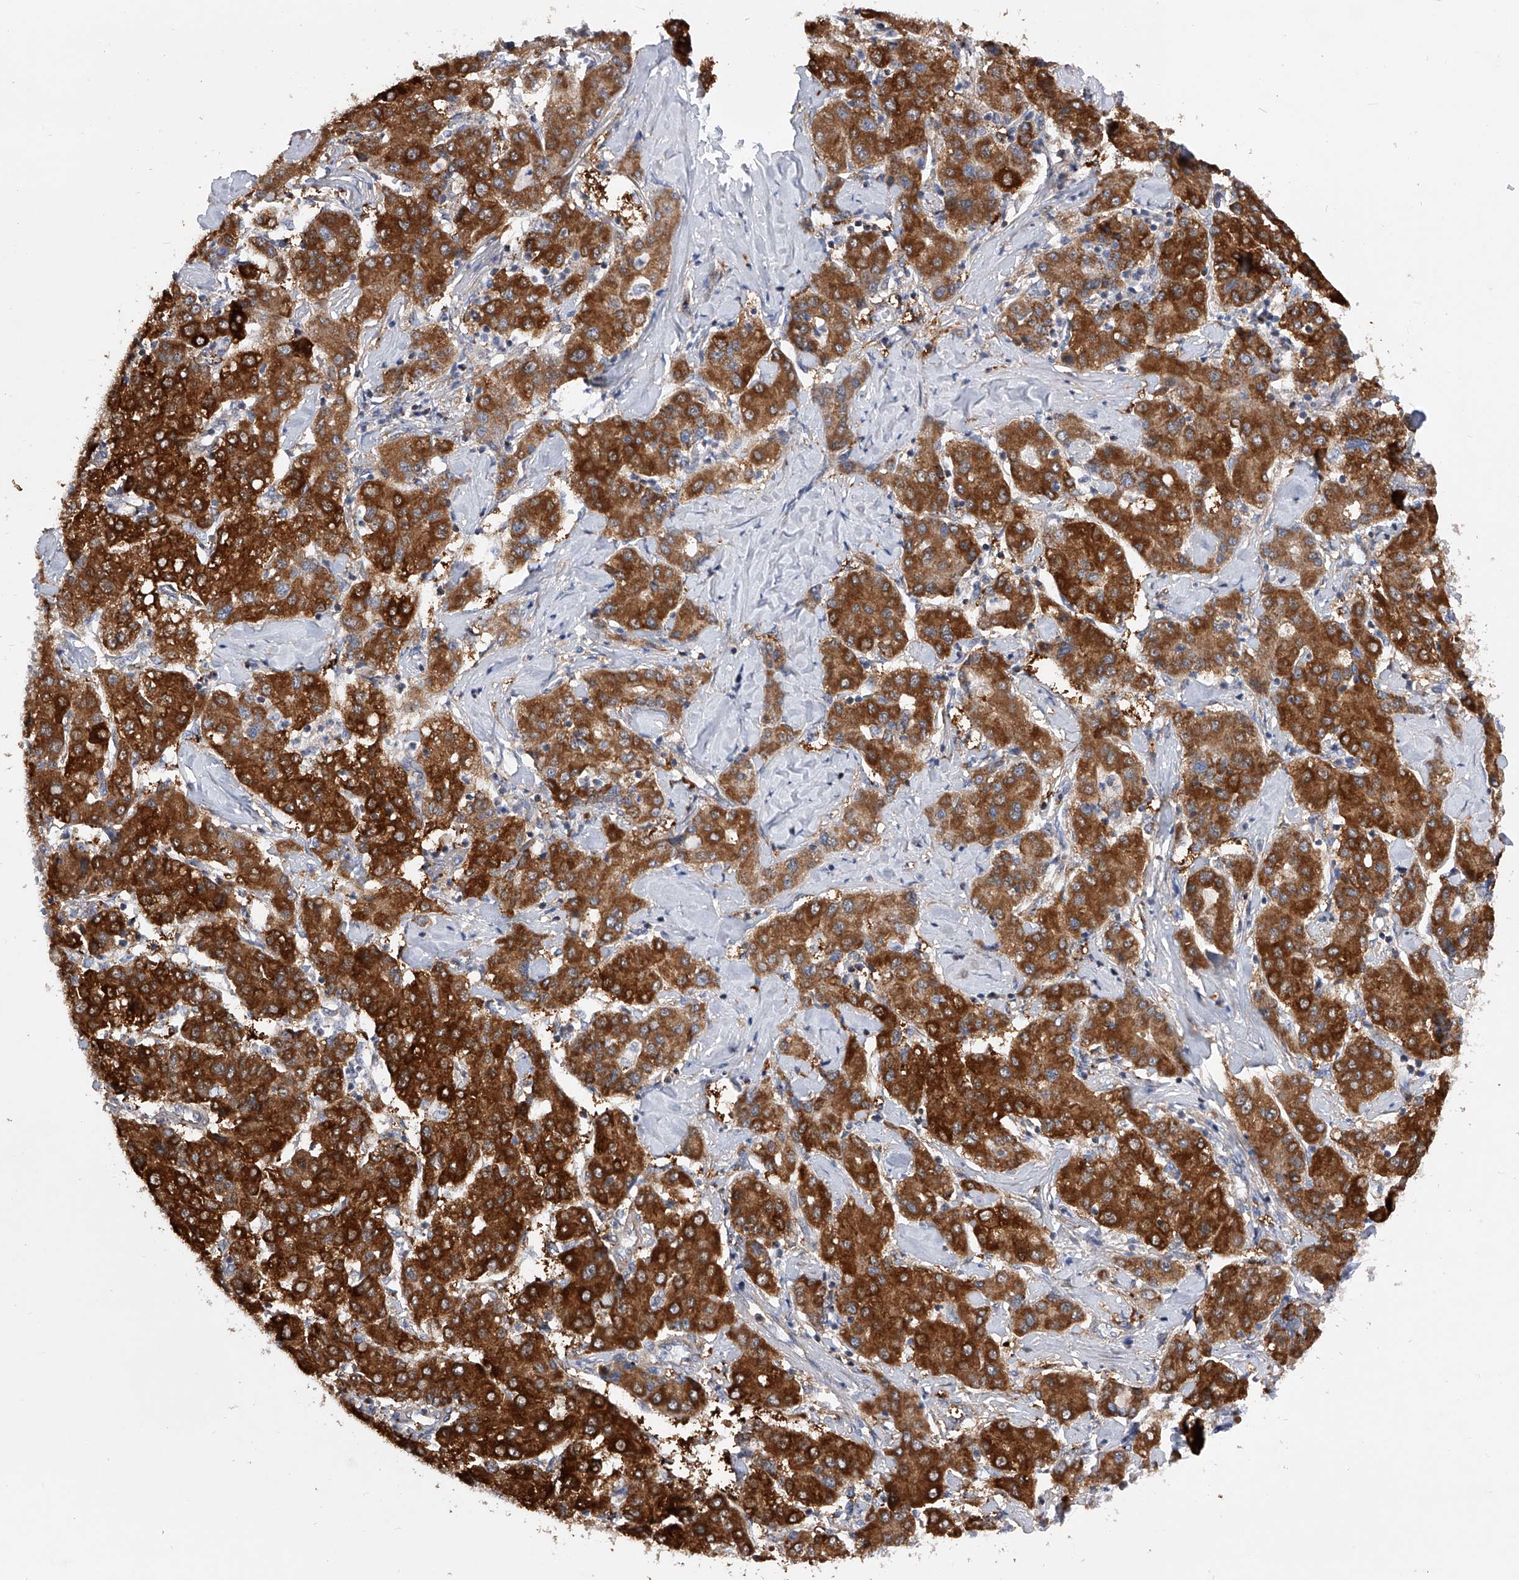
{"staining": {"intensity": "strong", "quantity": ">75%", "location": "cytoplasmic/membranous"}, "tissue": "liver cancer", "cell_type": "Tumor cells", "image_type": "cancer", "snomed": [{"axis": "morphology", "description": "Carcinoma, Hepatocellular, NOS"}, {"axis": "topography", "description": "Liver"}], "caption": "About >75% of tumor cells in human hepatocellular carcinoma (liver) exhibit strong cytoplasmic/membranous protein staining as visualized by brown immunohistochemical staining.", "gene": "PDSS2", "patient": {"sex": "male", "age": 65}}